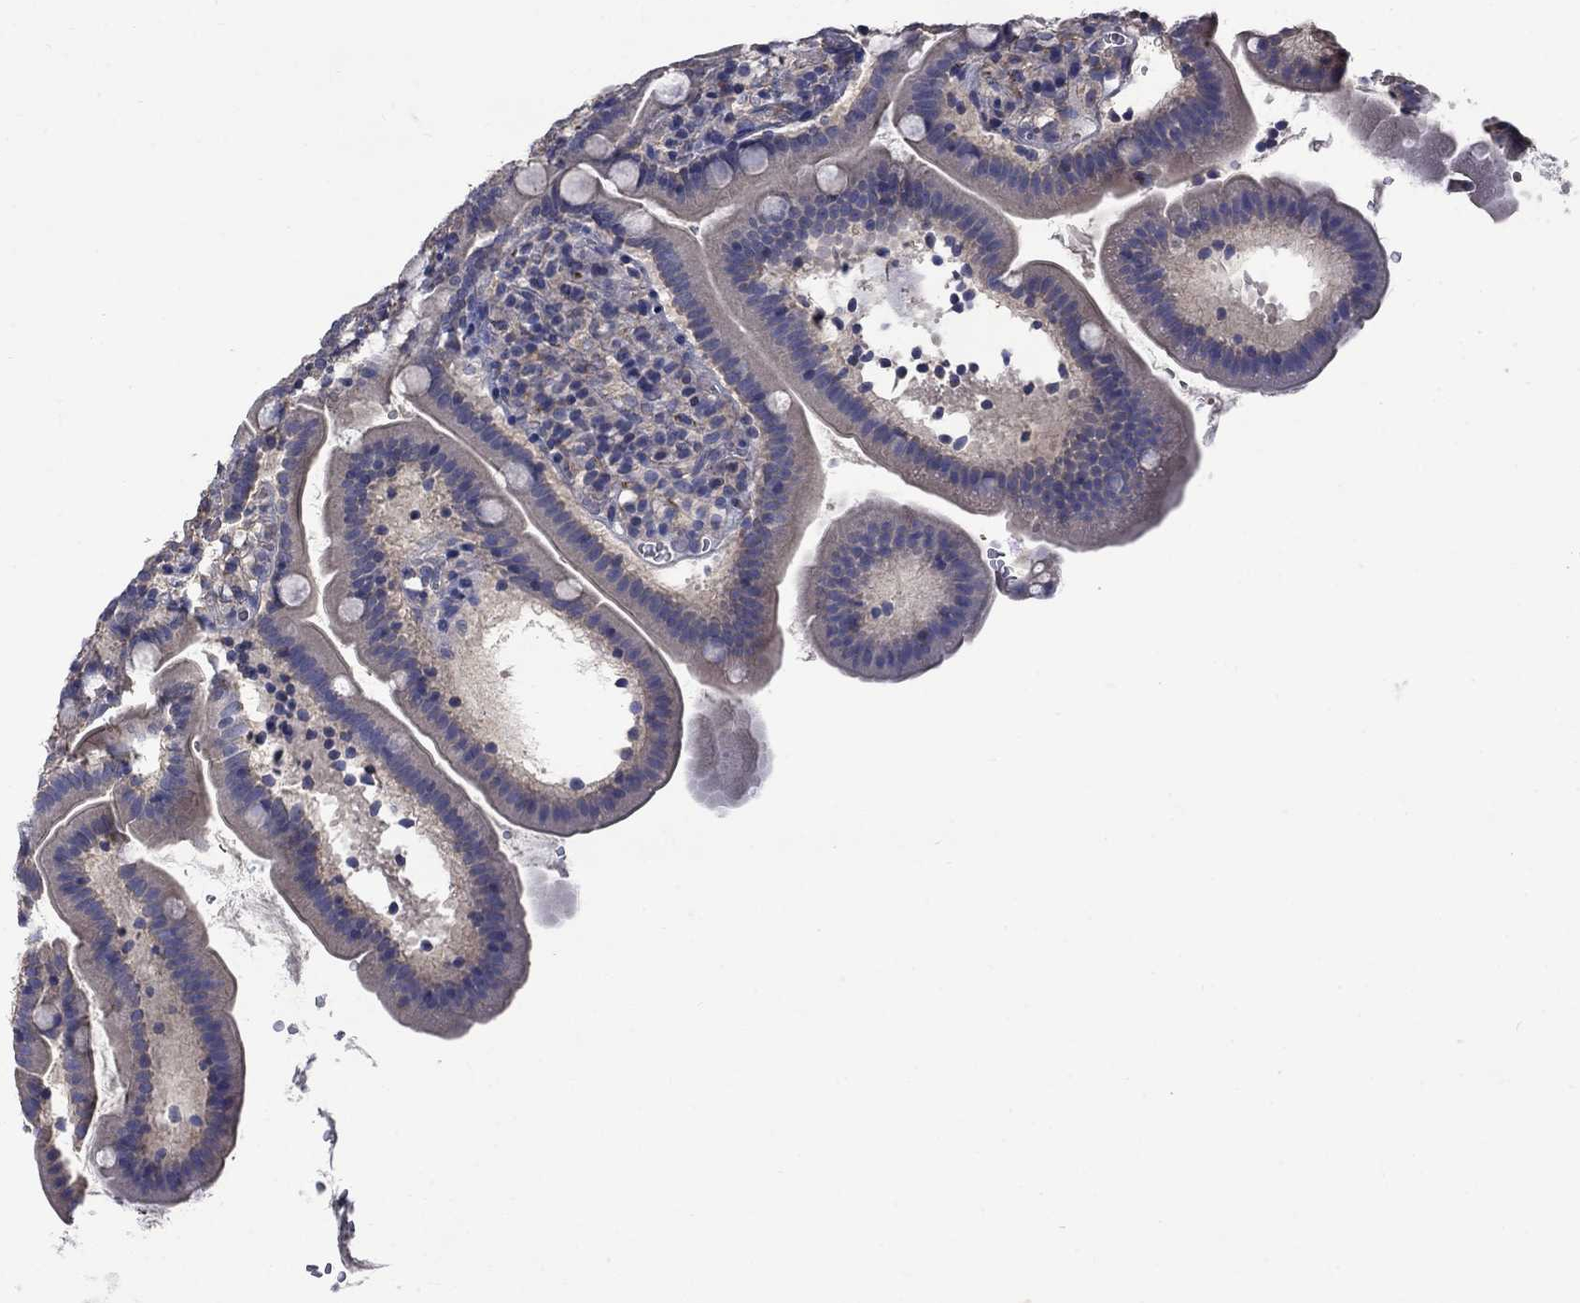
{"staining": {"intensity": "moderate", "quantity": "<25%", "location": "cytoplasmic/membranous"}, "tissue": "duodenum", "cell_type": "Glandular cells", "image_type": "normal", "snomed": [{"axis": "morphology", "description": "Normal tissue, NOS"}, {"axis": "topography", "description": "Duodenum"}], "caption": "A high-resolution histopathology image shows immunohistochemistry (IHC) staining of normal duodenum, which displays moderate cytoplasmic/membranous positivity in approximately <25% of glandular cells. The protein of interest is shown in brown color, while the nuclei are stained blue.", "gene": "HSPA12A", "patient": {"sex": "female", "age": 67}}